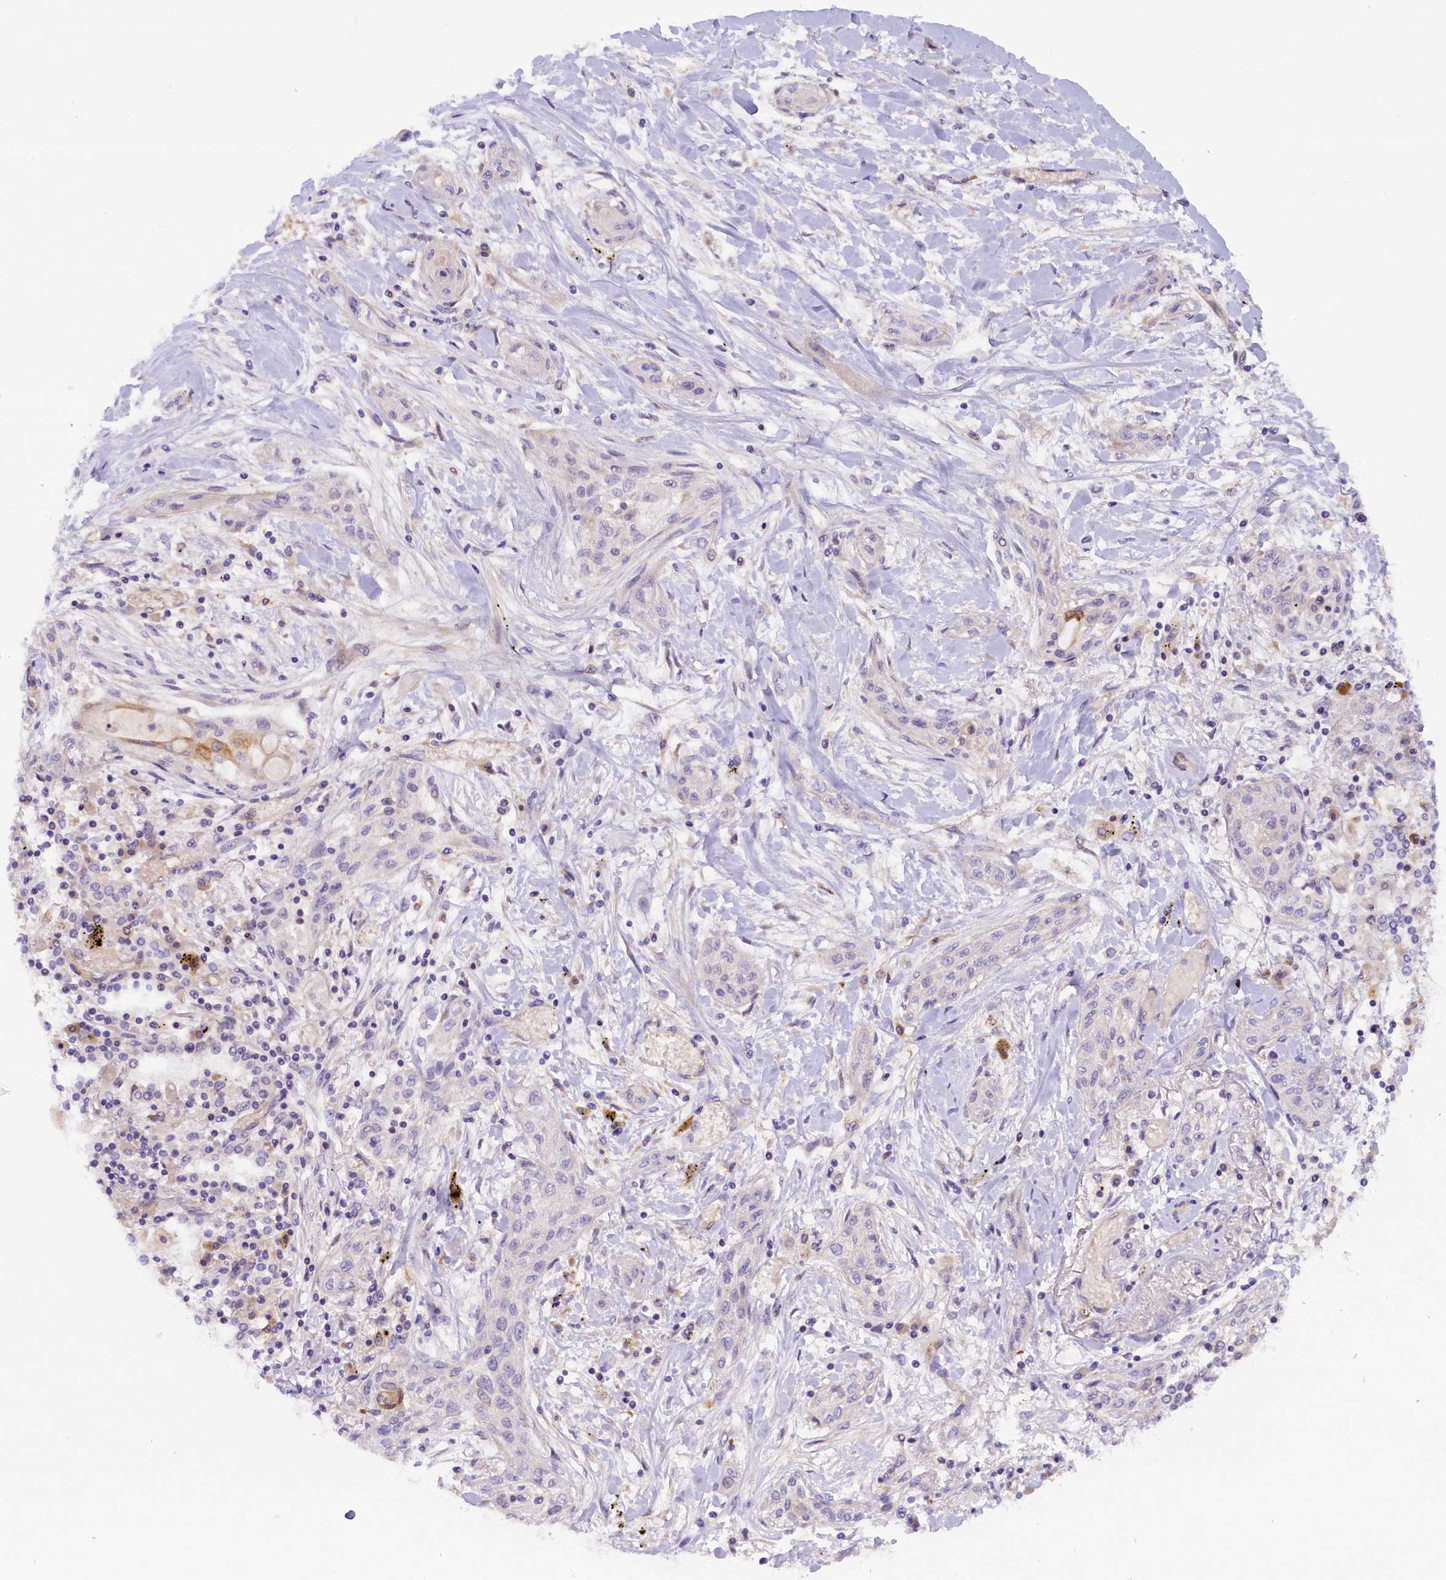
{"staining": {"intensity": "negative", "quantity": "none", "location": "none"}, "tissue": "lung cancer", "cell_type": "Tumor cells", "image_type": "cancer", "snomed": [{"axis": "morphology", "description": "Squamous cell carcinoma, NOS"}, {"axis": "topography", "description": "Lung"}], "caption": "This is an immunohistochemistry image of human lung squamous cell carcinoma. There is no staining in tumor cells.", "gene": "CCDC32", "patient": {"sex": "female", "age": 47}}